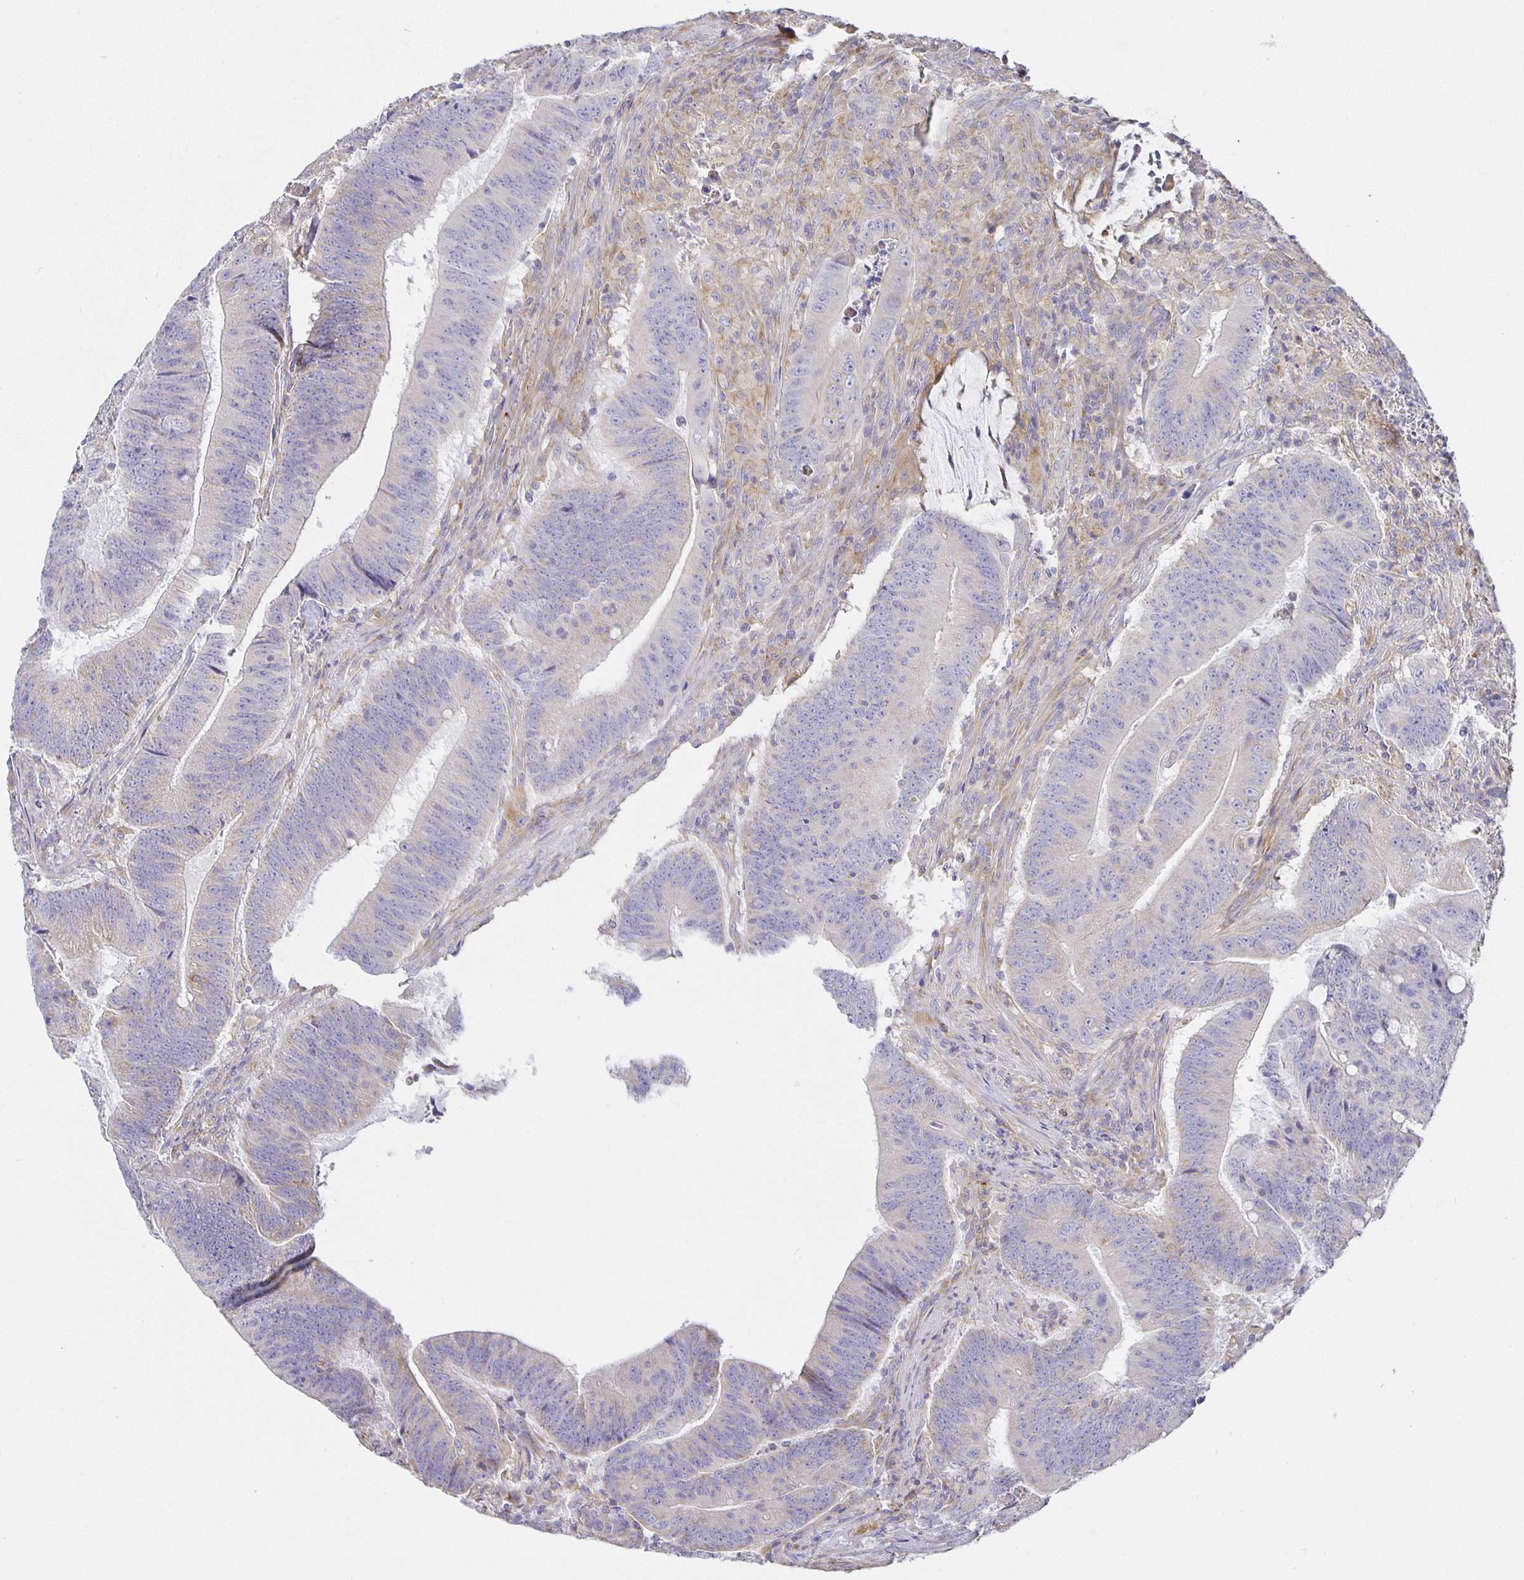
{"staining": {"intensity": "negative", "quantity": "none", "location": "none"}, "tissue": "colorectal cancer", "cell_type": "Tumor cells", "image_type": "cancer", "snomed": [{"axis": "morphology", "description": "Adenocarcinoma, NOS"}, {"axis": "topography", "description": "Colon"}], "caption": "The immunohistochemistry histopathology image has no significant positivity in tumor cells of adenocarcinoma (colorectal) tissue.", "gene": "FLRT3", "patient": {"sex": "female", "age": 87}}